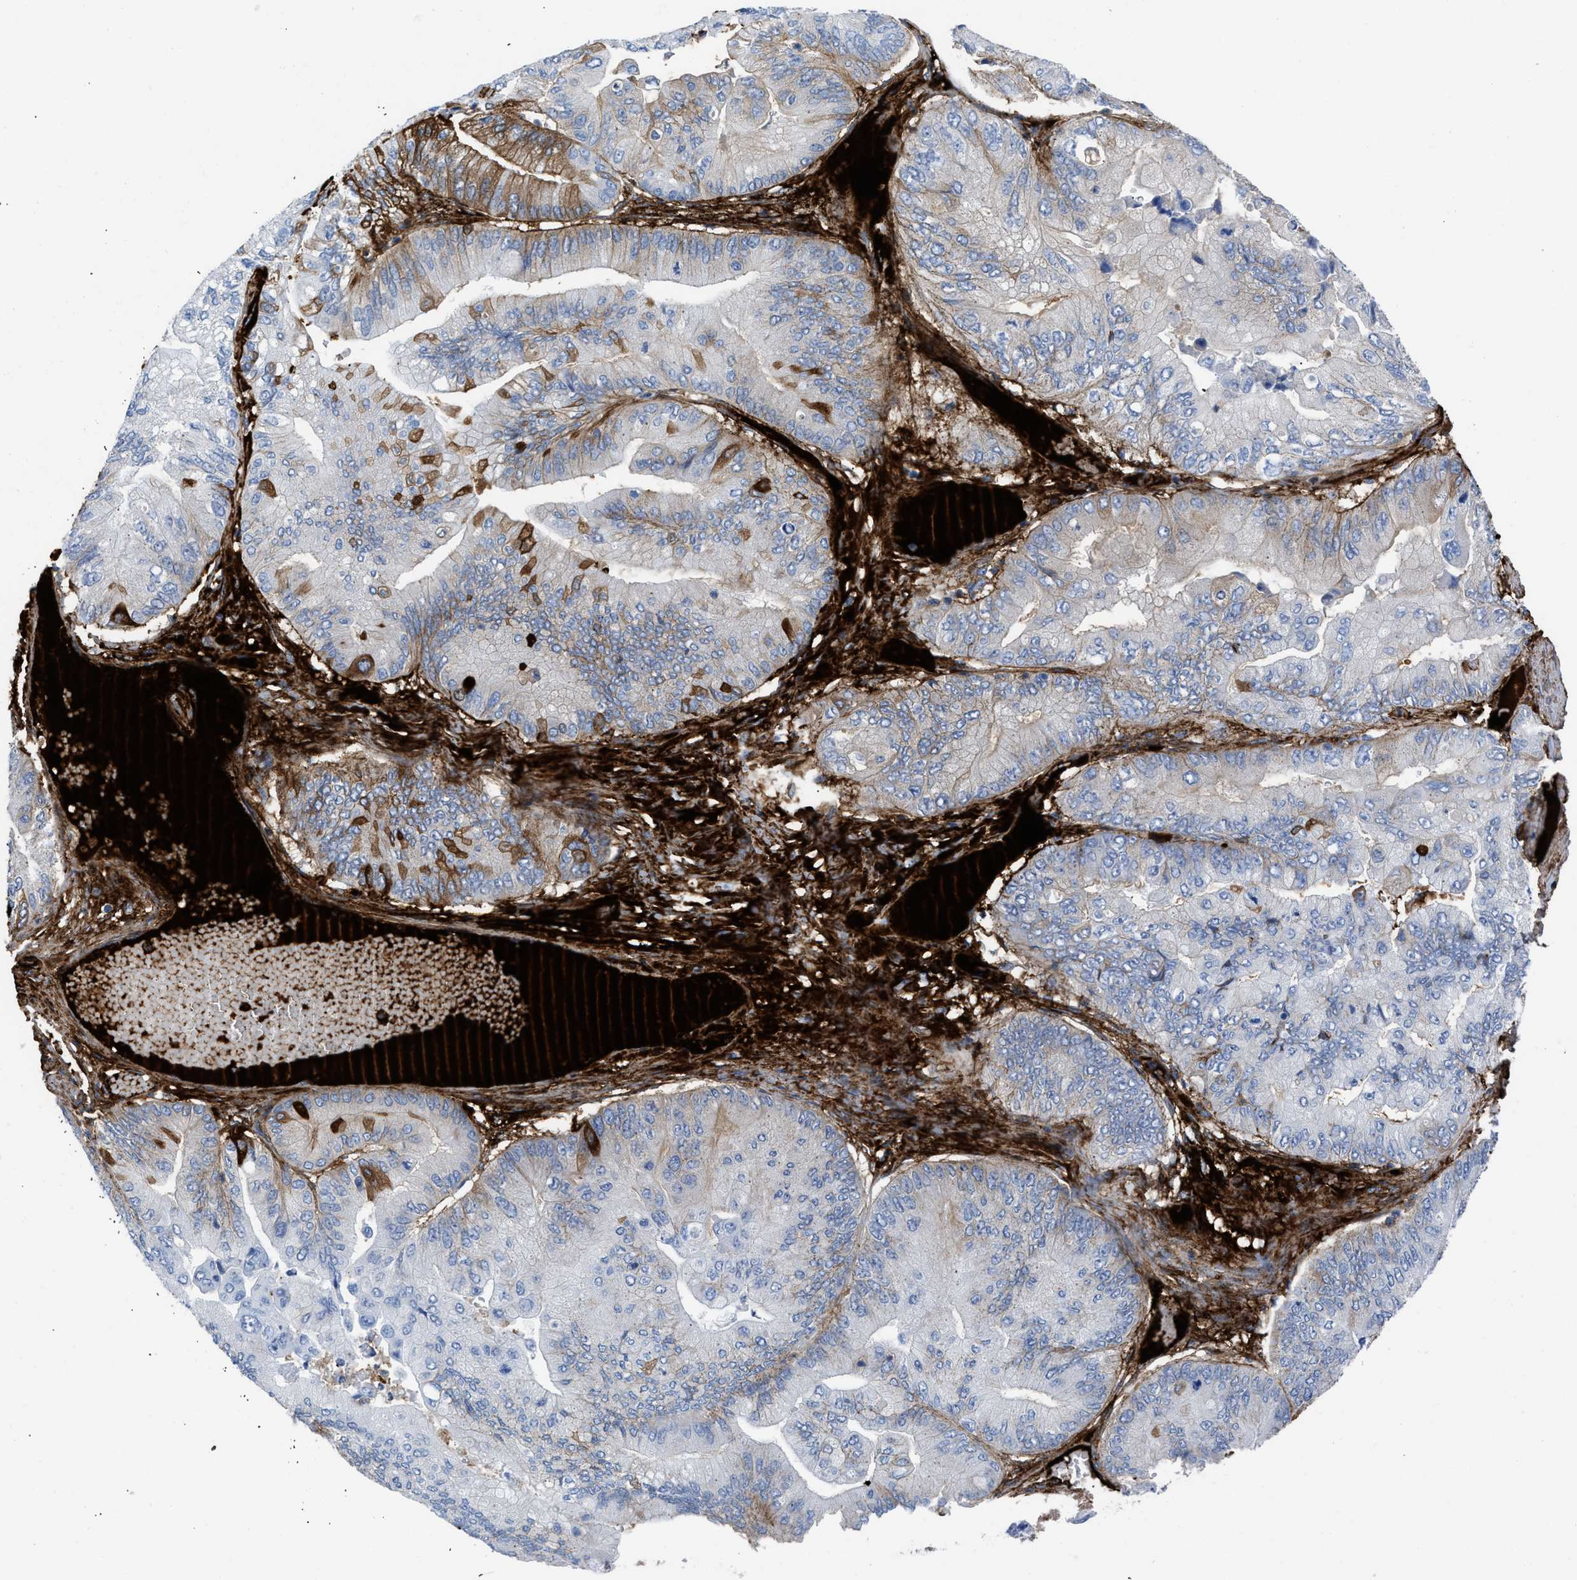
{"staining": {"intensity": "moderate", "quantity": "<25%", "location": "cytoplasmic/membranous"}, "tissue": "ovarian cancer", "cell_type": "Tumor cells", "image_type": "cancer", "snomed": [{"axis": "morphology", "description": "Cystadenocarcinoma, mucinous, NOS"}, {"axis": "topography", "description": "Ovary"}], "caption": "Protein staining reveals moderate cytoplasmic/membranous staining in approximately <25% of tumor cells in ovarian cancer (mucinous cystadenocarcinoma).", "gene": "LEF1", "patient": {"sex": "female", "age": 61}}